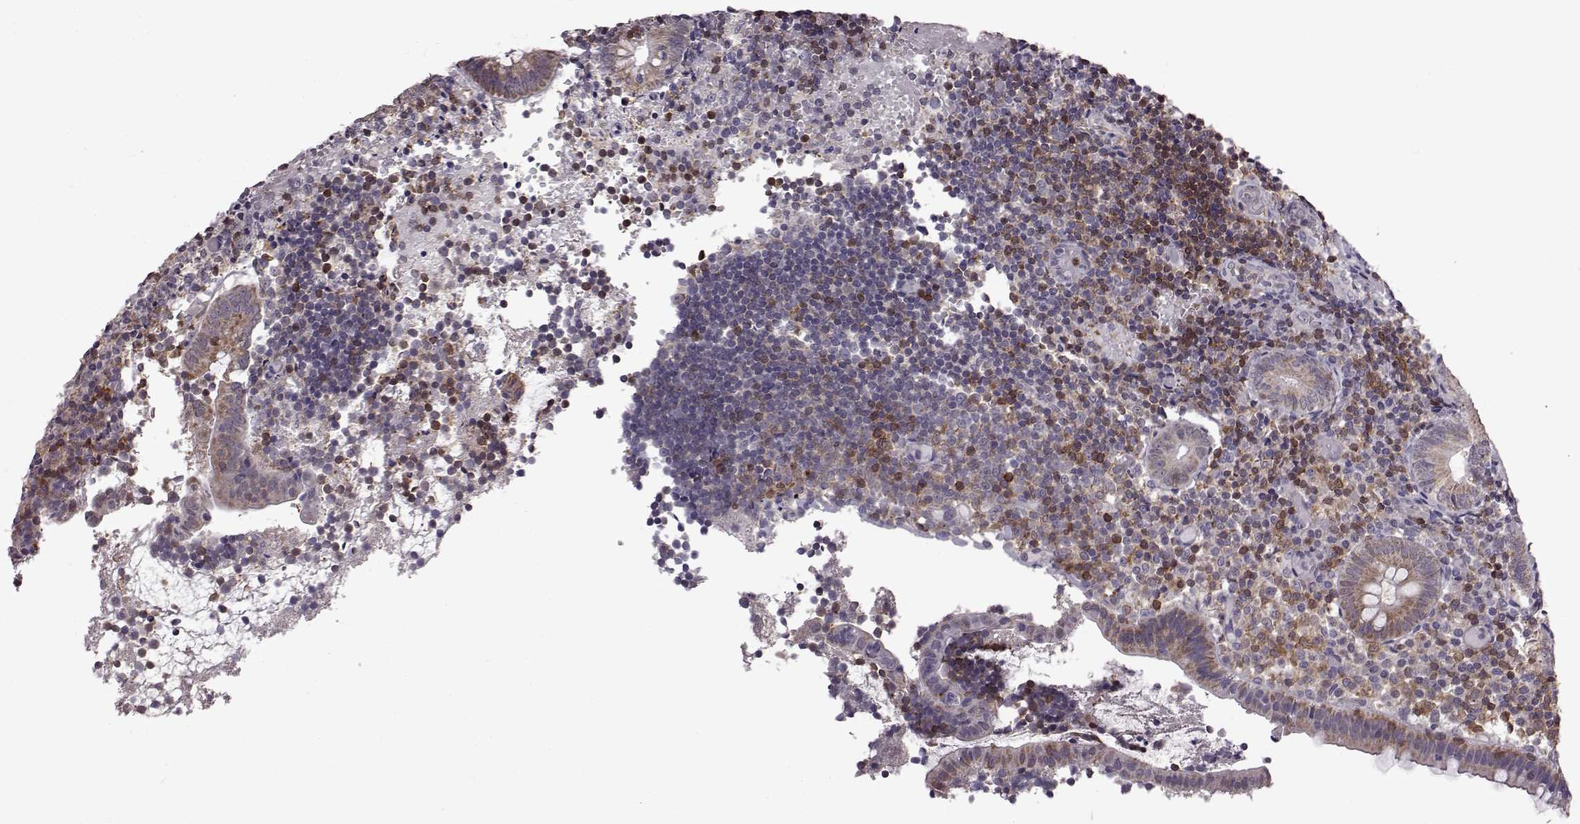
{"staining": {"intensity": "negative", "quantity": "none", "location": "none"}, "tissue": "appendix", "cell_type": "Glandular cells", "image_type": "normal", "snomed": [{"axis": "morphology", "description": "Normal tissue, NOS"}, {"axis": "topography", "description": "Appendix"}], "caption": "Human appendix stained for a protein using immunohistochemistry (IHC) reveals no staining in glandular cells.", "gene": "DOK2", "patient": {"sex": "female", "age": 32}}